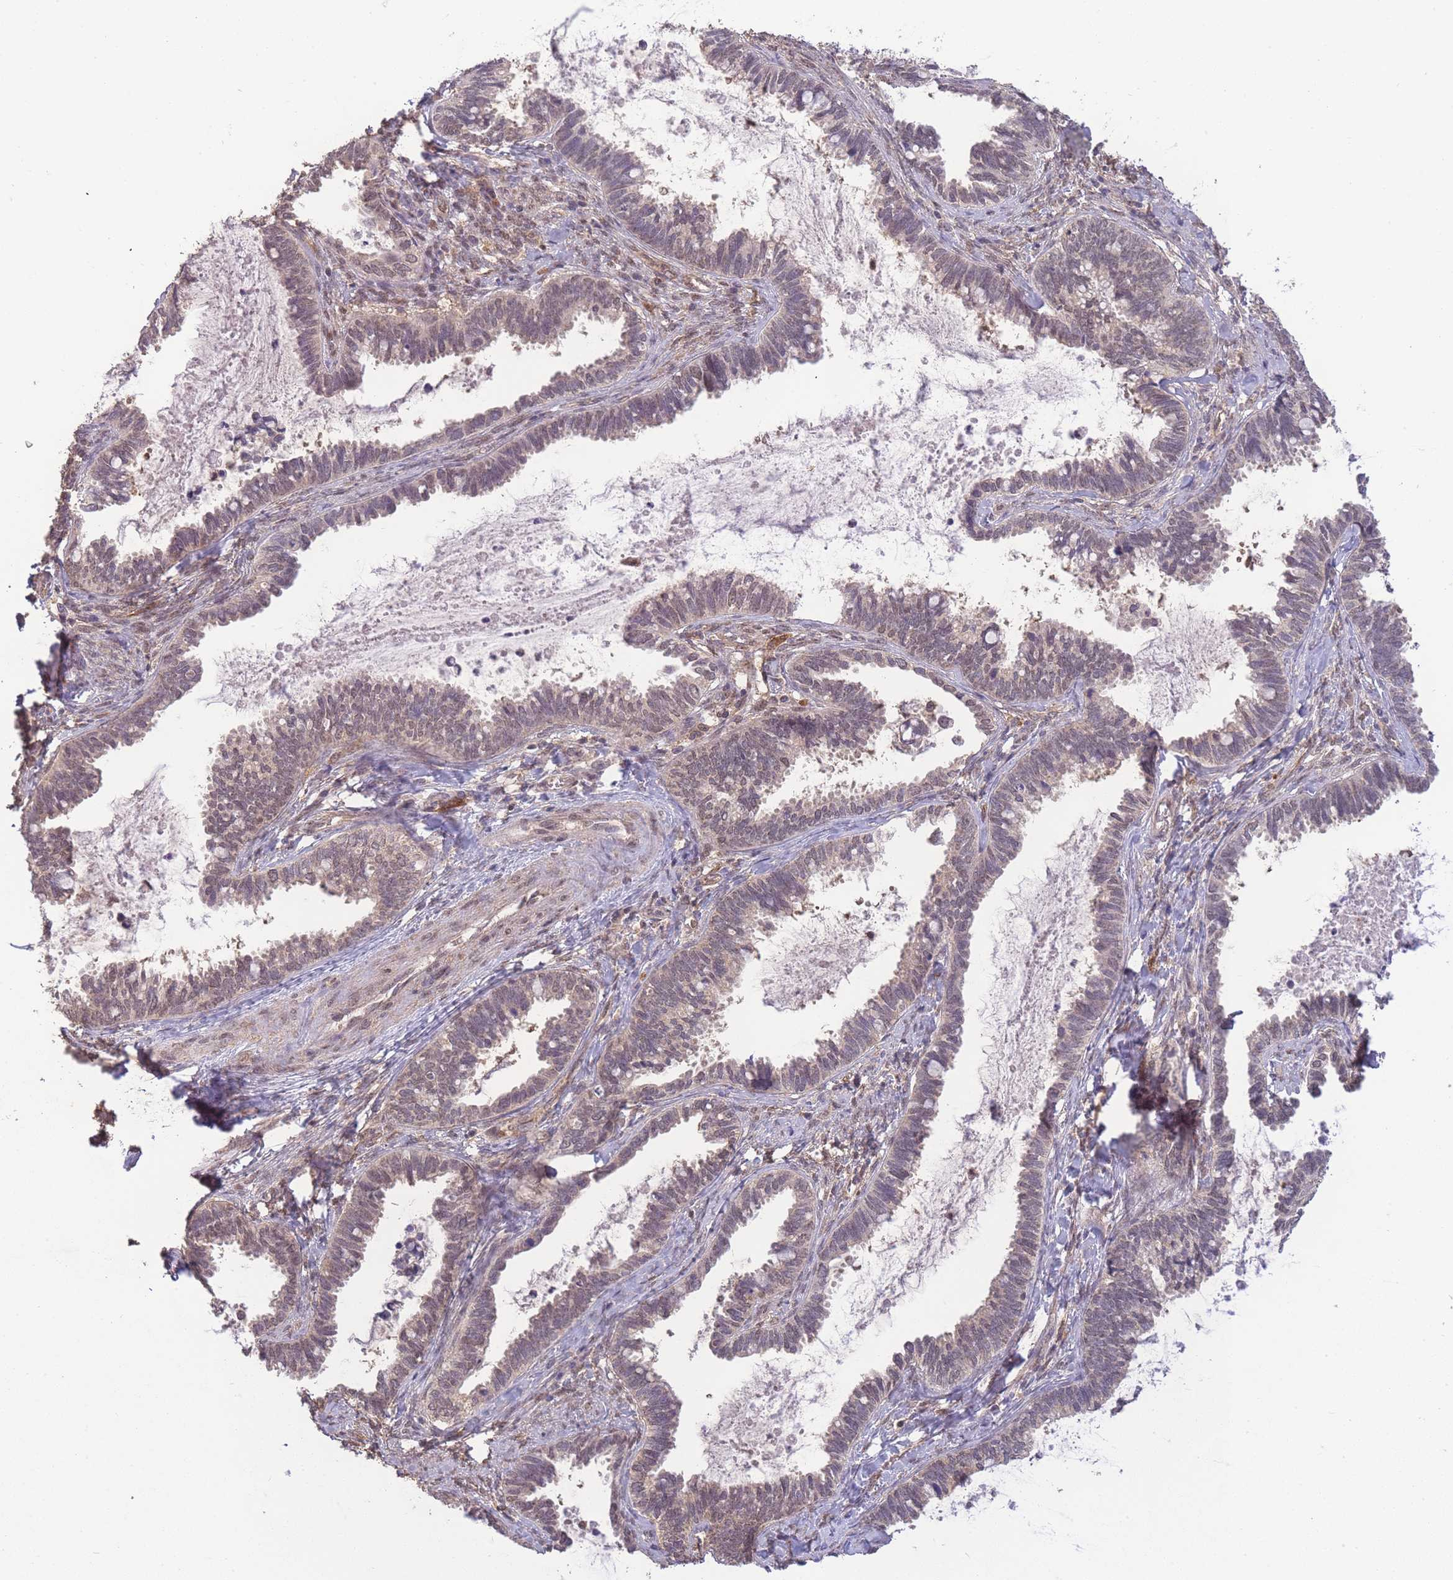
{"staining": {"intensity": "weak", "quantity": "<25%", "location": "nuclear"}, "tissue": "cervical cancer", "cell_type": "Tumor cells", "image_type": "cancer", "snomed": [{"axis": "morphology", "description": "Adenocarcinoma, NOS"}, {"axis": "topography", "description": "Cervix"}], "caption": "Tumor cells show no significant protein staining in cervical cancer (adenocarcinoma).", "gene": "RNF144B", "patient": {"sex": "female", "age": 37}}